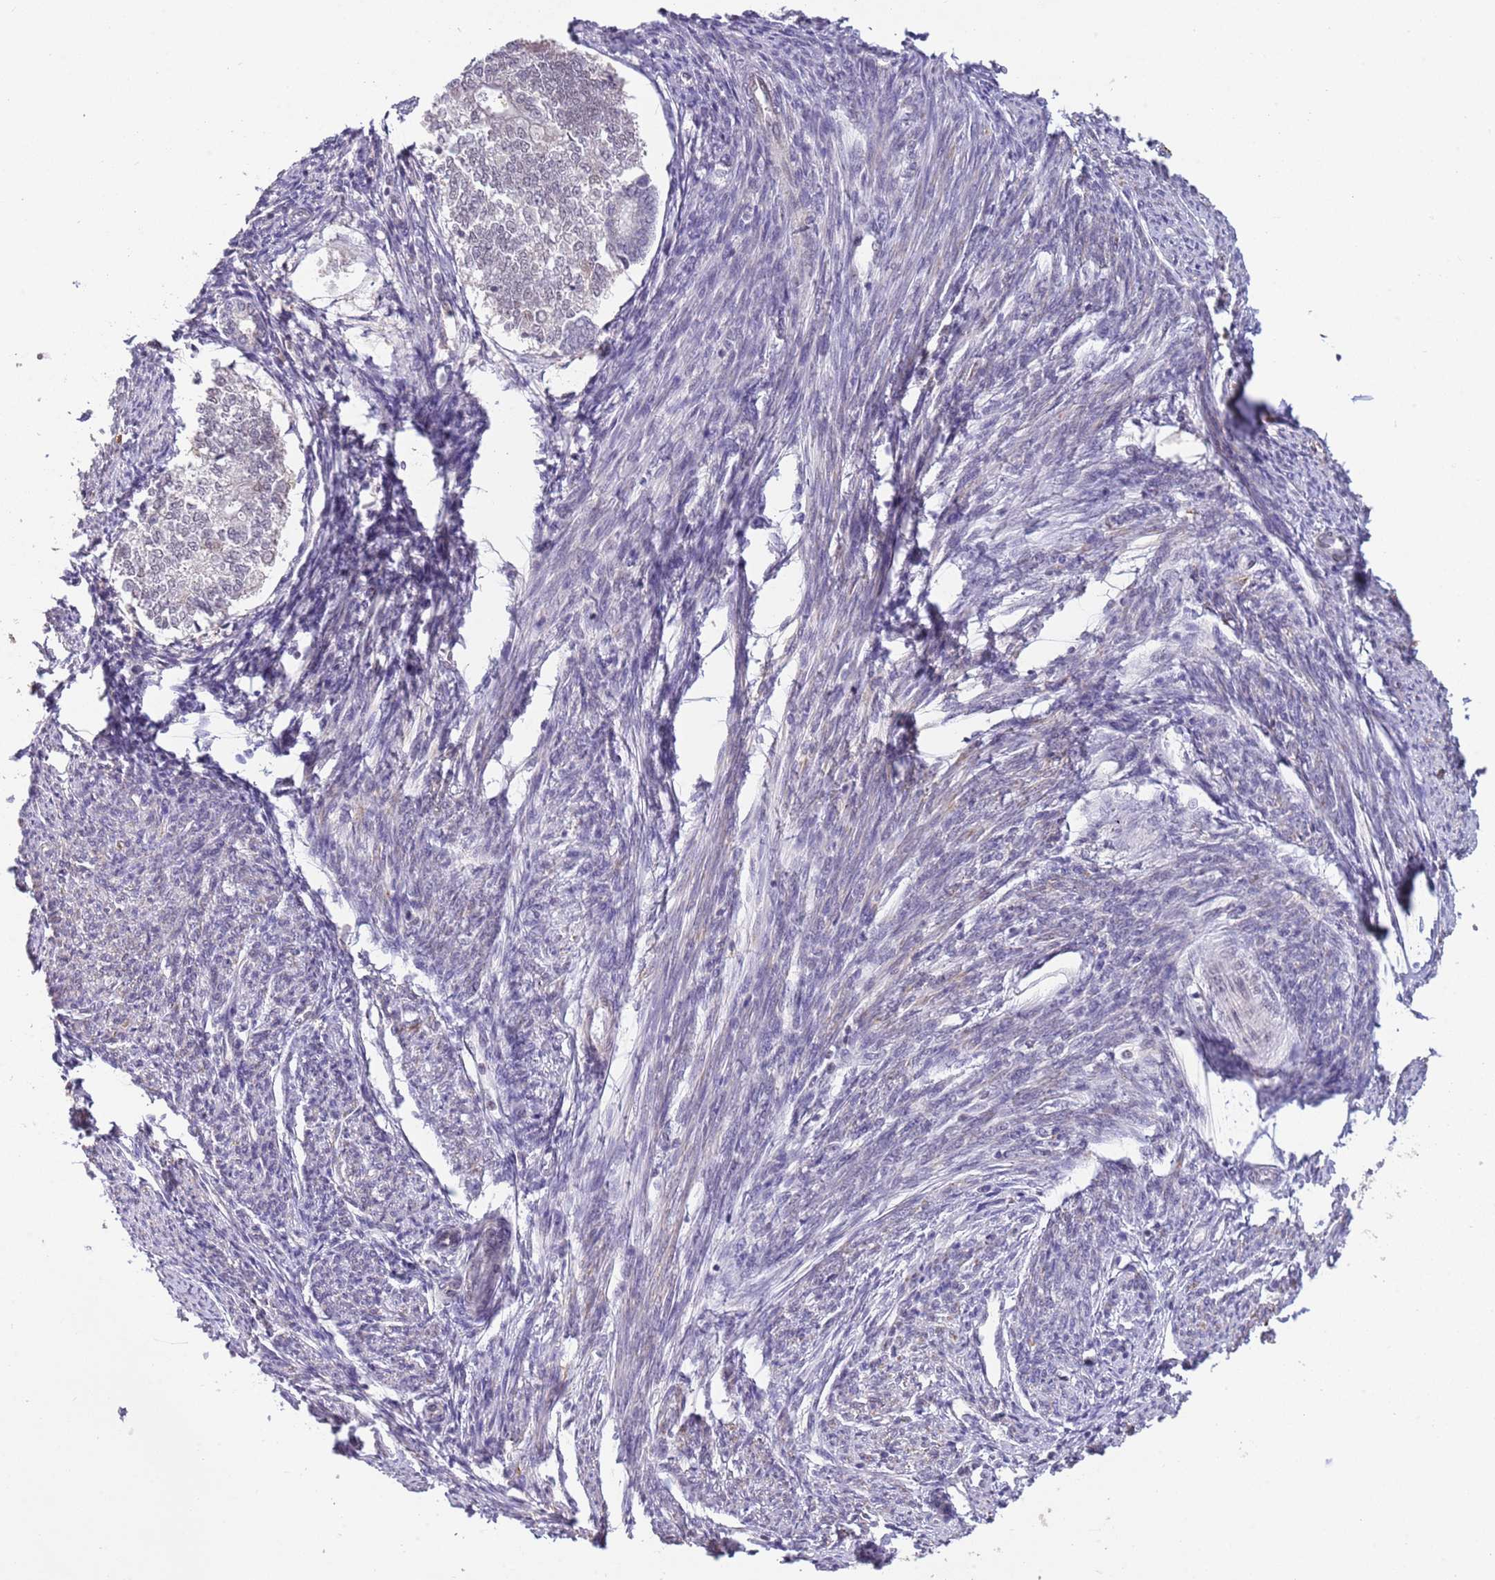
{"staining": {"intensity": "moderate", "quantity": "25%-75%", "location": "cytoplasmic/membranous"}, "tissue": "smooth muscle", "cell_type": "Smooth muscle cells", "image_type": "normal", "snomed": [{"axis": "morphology", "description": "Normal tissue, NOS"}, {"axis": "topography", "description": "Smooth muscle"}, {"axis": "topography", "description": "Uterus"}], "caption": "Brown immunohistochemical staining in normal smooth muscle exhibits moderate cytoplasmic/membranous positivity in about 25%-75% of smooth muscle cells. The protein of interest is stained brown, and the nuclei are stained in blue (DAB IHC with brightfield microscopy, high magnification).", "gene": "ZBTB7A", "patient": {"sex": "female", "age": 59}}